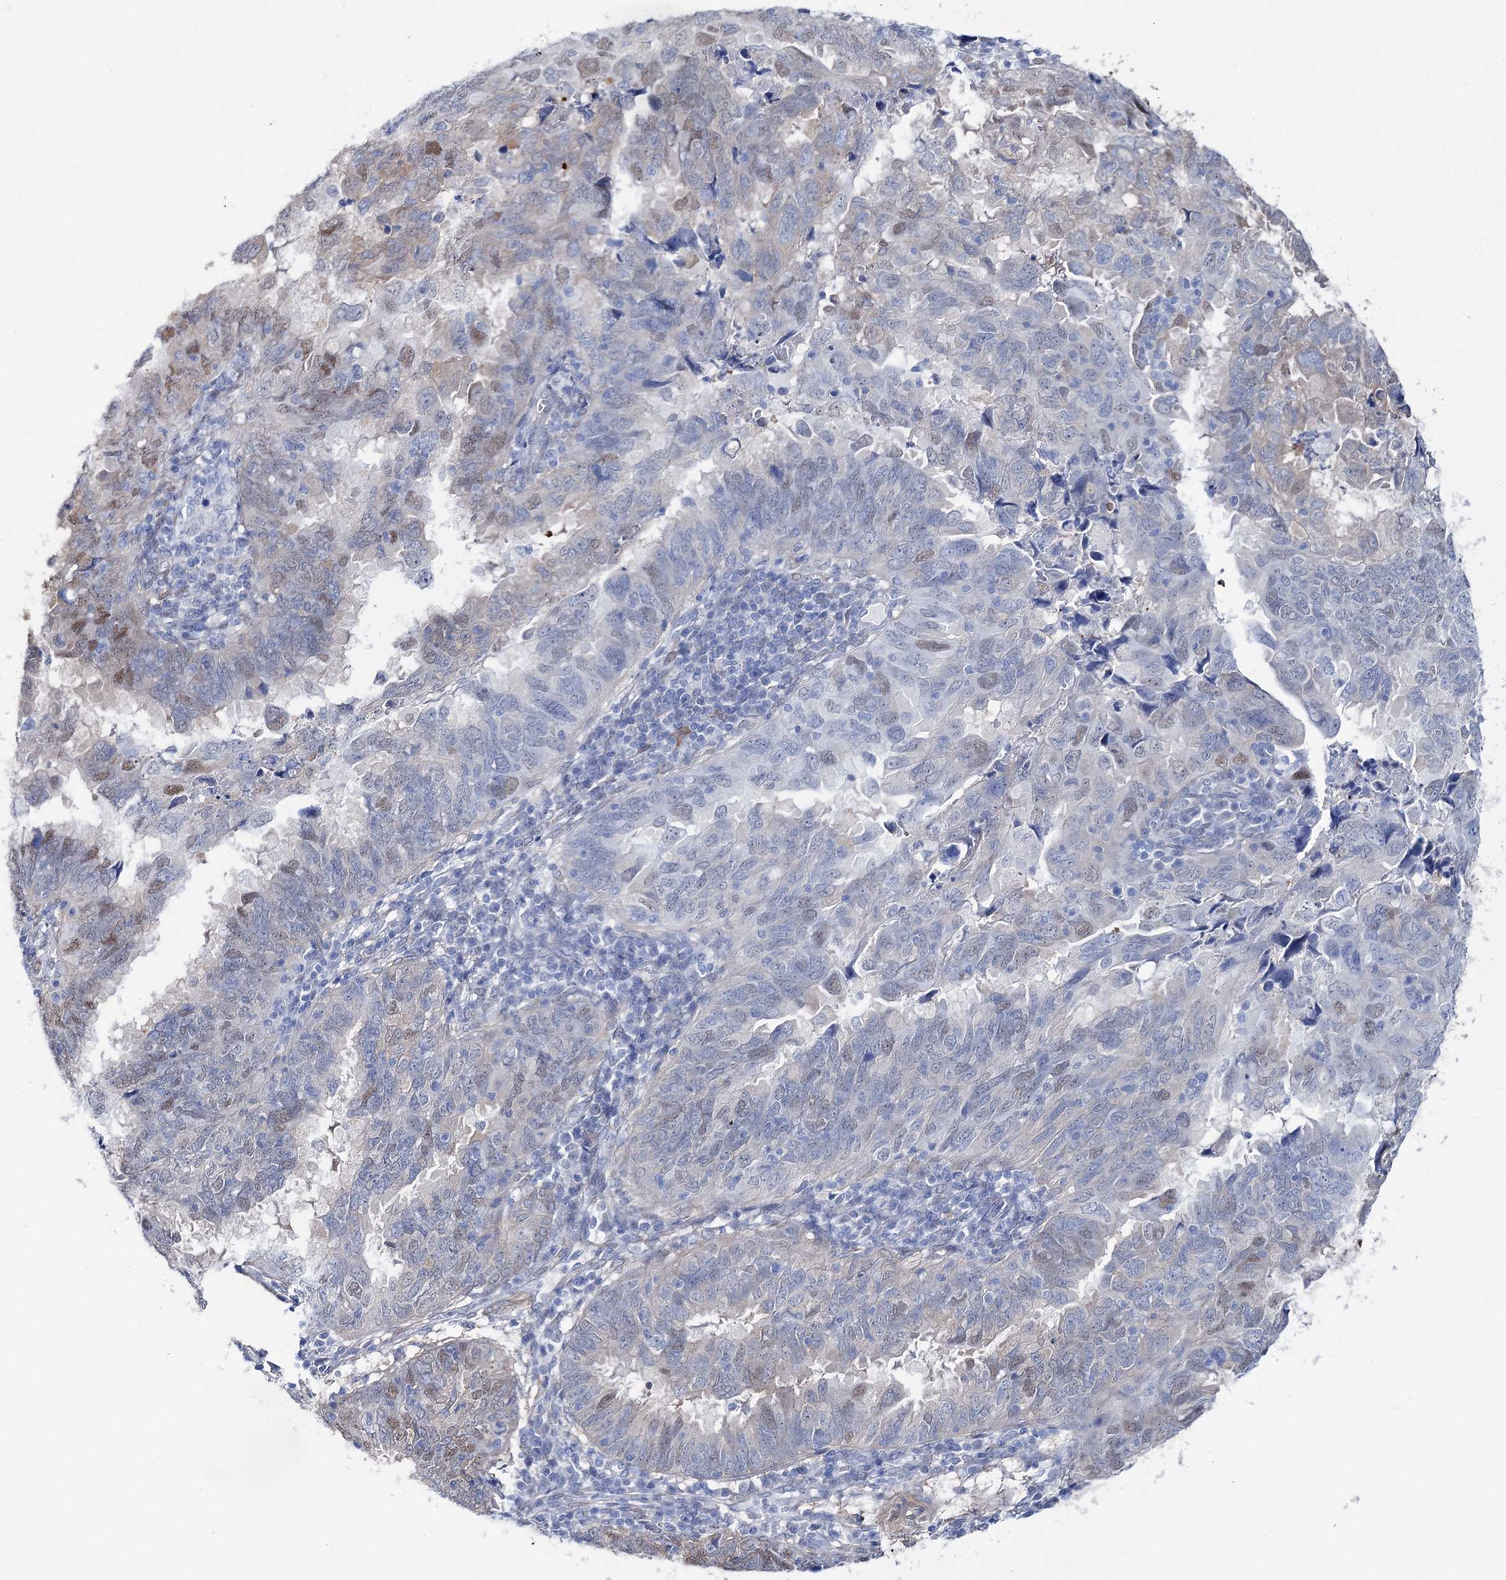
{"staining": {"intensity": "strong", "quantity": "<25%", "location": "cytoplasmic/membranous,nuclear"}, "tissue": "endometrial cancer", "cell_type": "Tumor cells", "image_type": "cancer", "snomed": [{"axis": "morphology", "description": "Adenocarcinoma, NOS"}, {"axis": "topography", "description": "Uterus"}], "caption": "Immunohistochemistry staining of adenocarcinoma (endometrial), which displays medium levels of strong cytoplasmic/membranous and nuclear staining in approximately <25% of tumor cells indicating strong cytoplasmic/membranous and nuclear protein positivity. The staining was performed using DAB (3,3'-diaminobenzidine) (brown) for protein detection and nuclei were counterstained in hematoxylin (blue).", "gene": "UGDH", "patient": {"sex": "female", "age": 77}}